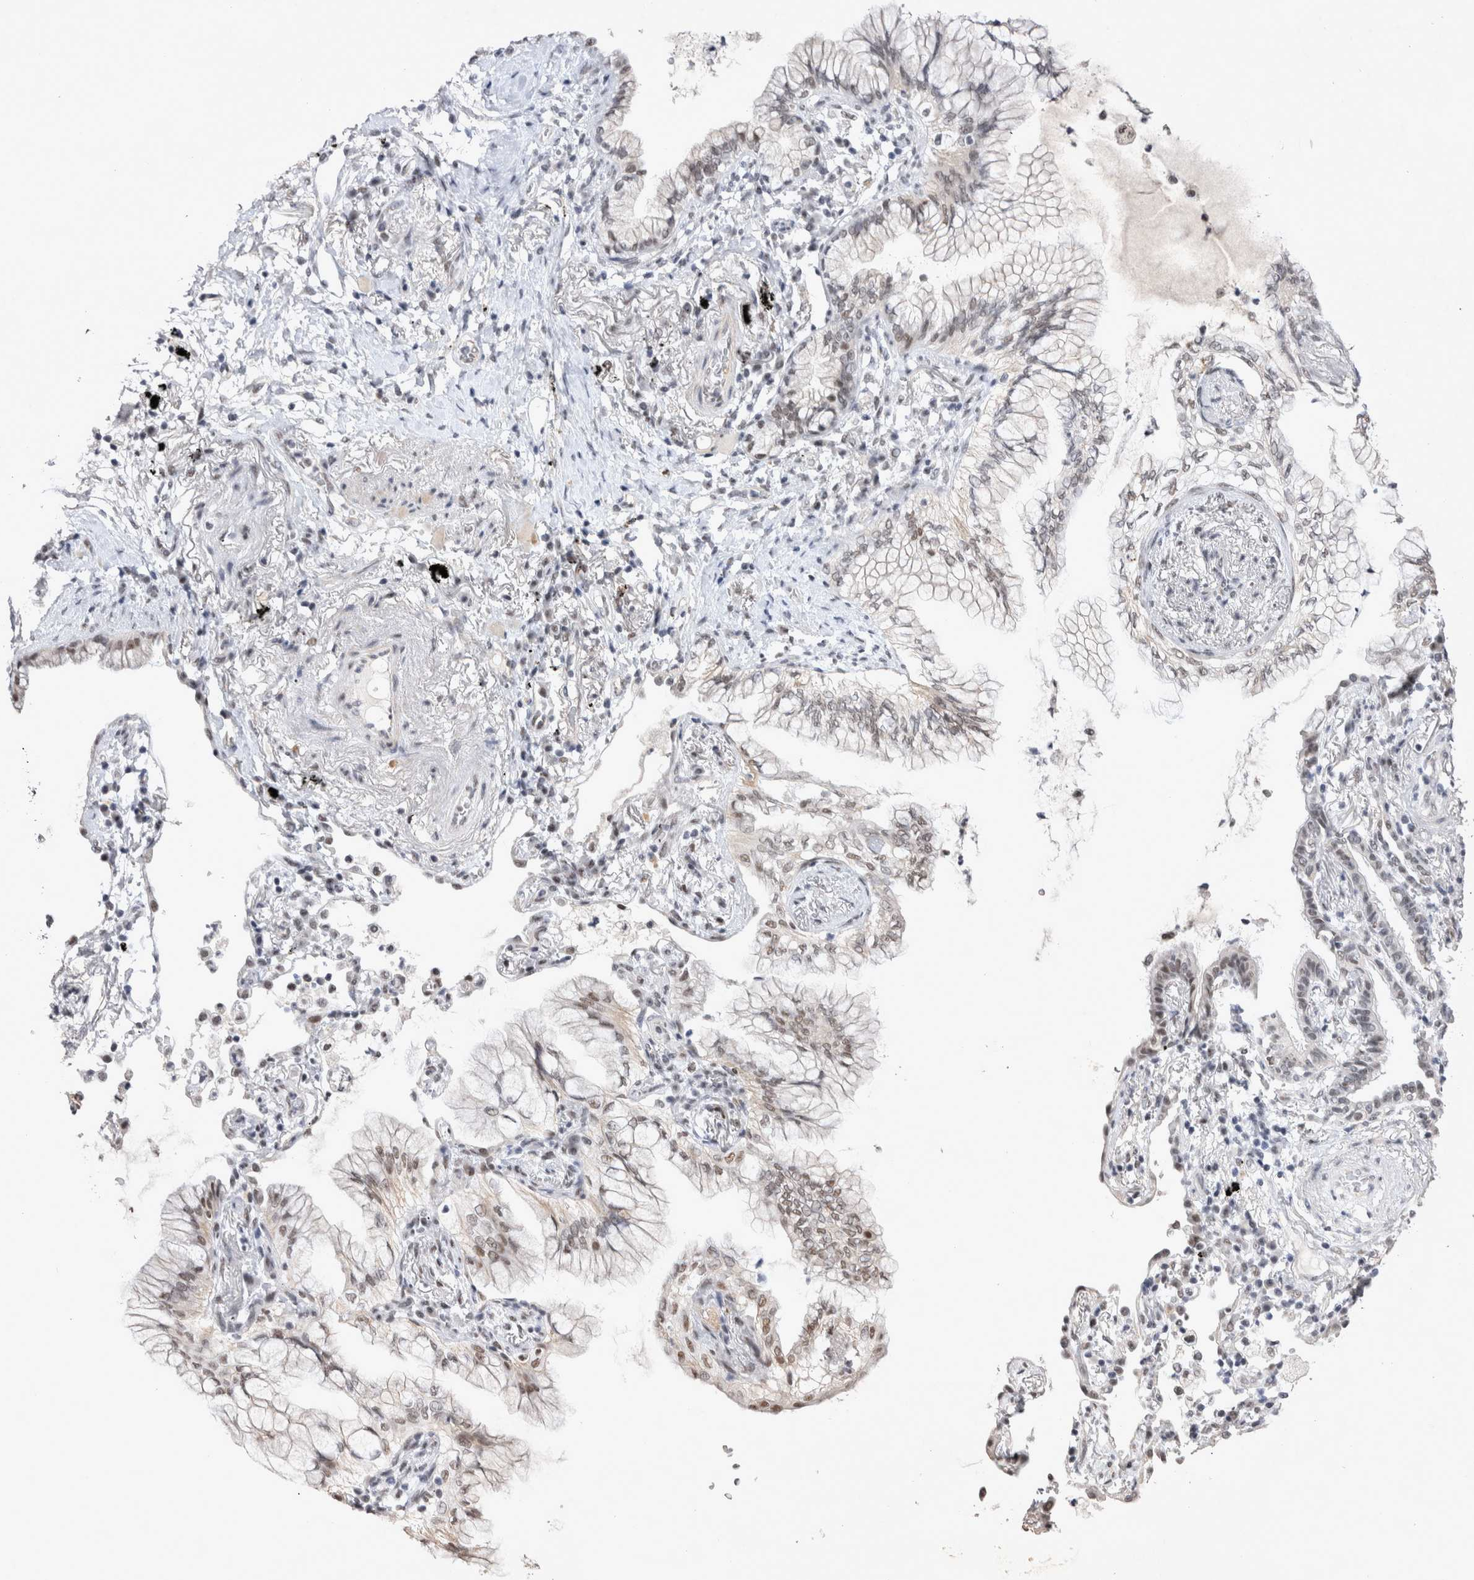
{"staining": {"intensity": "weak", "quantity": "<25%", "location": "nuclear"}, "tissue": "lung cancer", "cell_type": "Tumor cells", "image_type": "cancer", "snomed": [{"axis": "morphology", "description": "Adenocarcinoma, NOS"}, {"axis": "topography", "description": "Lung"}], "caption": "Immunohistochemistry of lung cancer reveals no expression in tumor cells.", "gene": "RBM6", "patient": {"sex": "female", "age": 70}}